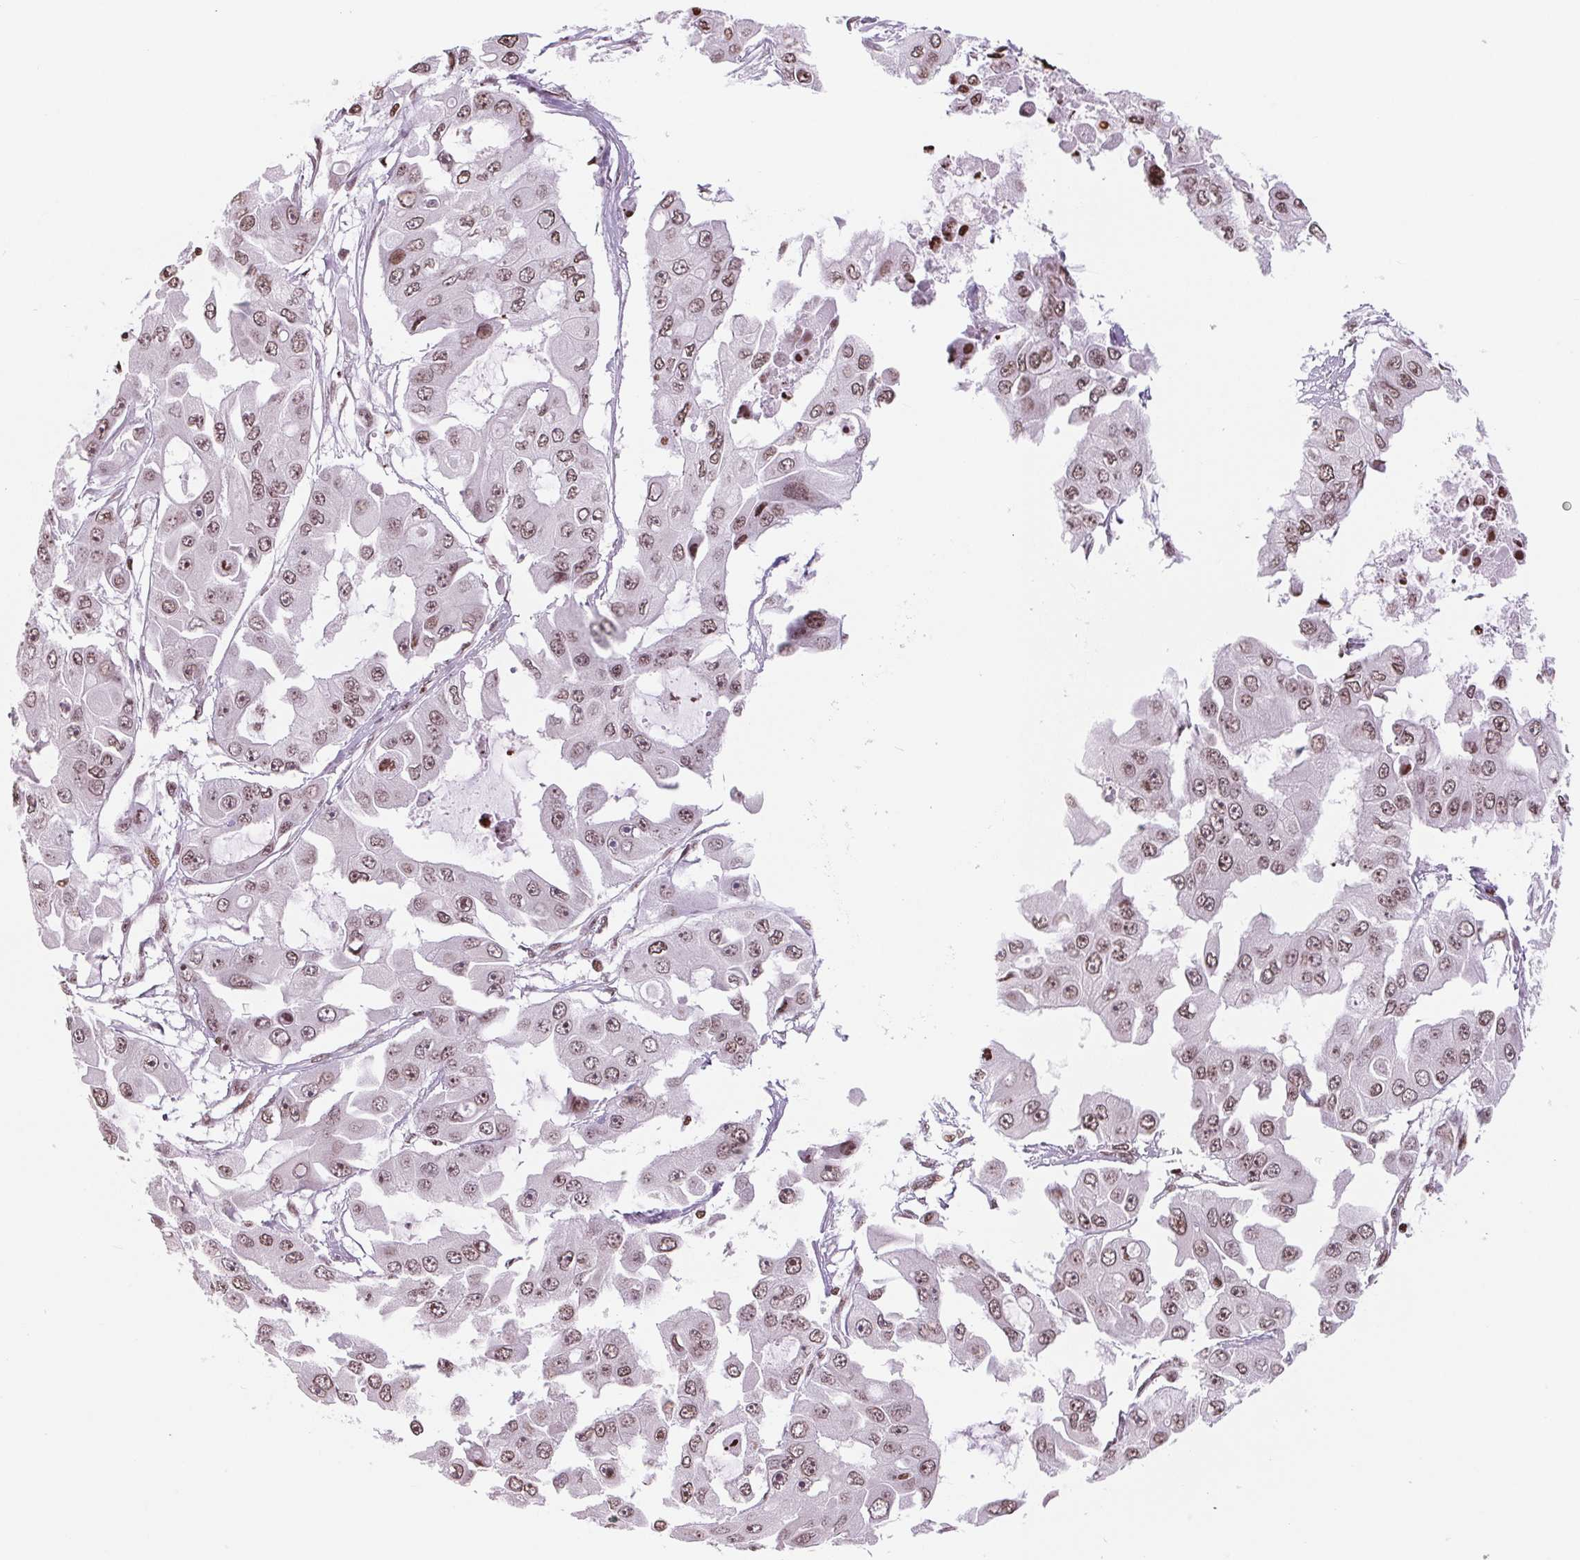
{"staining": {"intensity": "moderate", "quantity": ">75%", "location": "nuclear"}, "tissue": "ovarian cancer", "cell_type": "Tumor cells", "image_type": "cancer", "snomed": [{"axis": "morphology", "description": "Cystadenocarcinoma, serous, NOS"}, {"axis": "topography", "description": "Ovary"}], "caption": "Moderate nuclear positivity is appreciated in approximately >75% of tumor cells in ovarian cancer. Ihc stains the protein in brown and the nuclei are stained blue.", "gene": "SMIM12", "patient": {"sex": "female", "age": 56}}